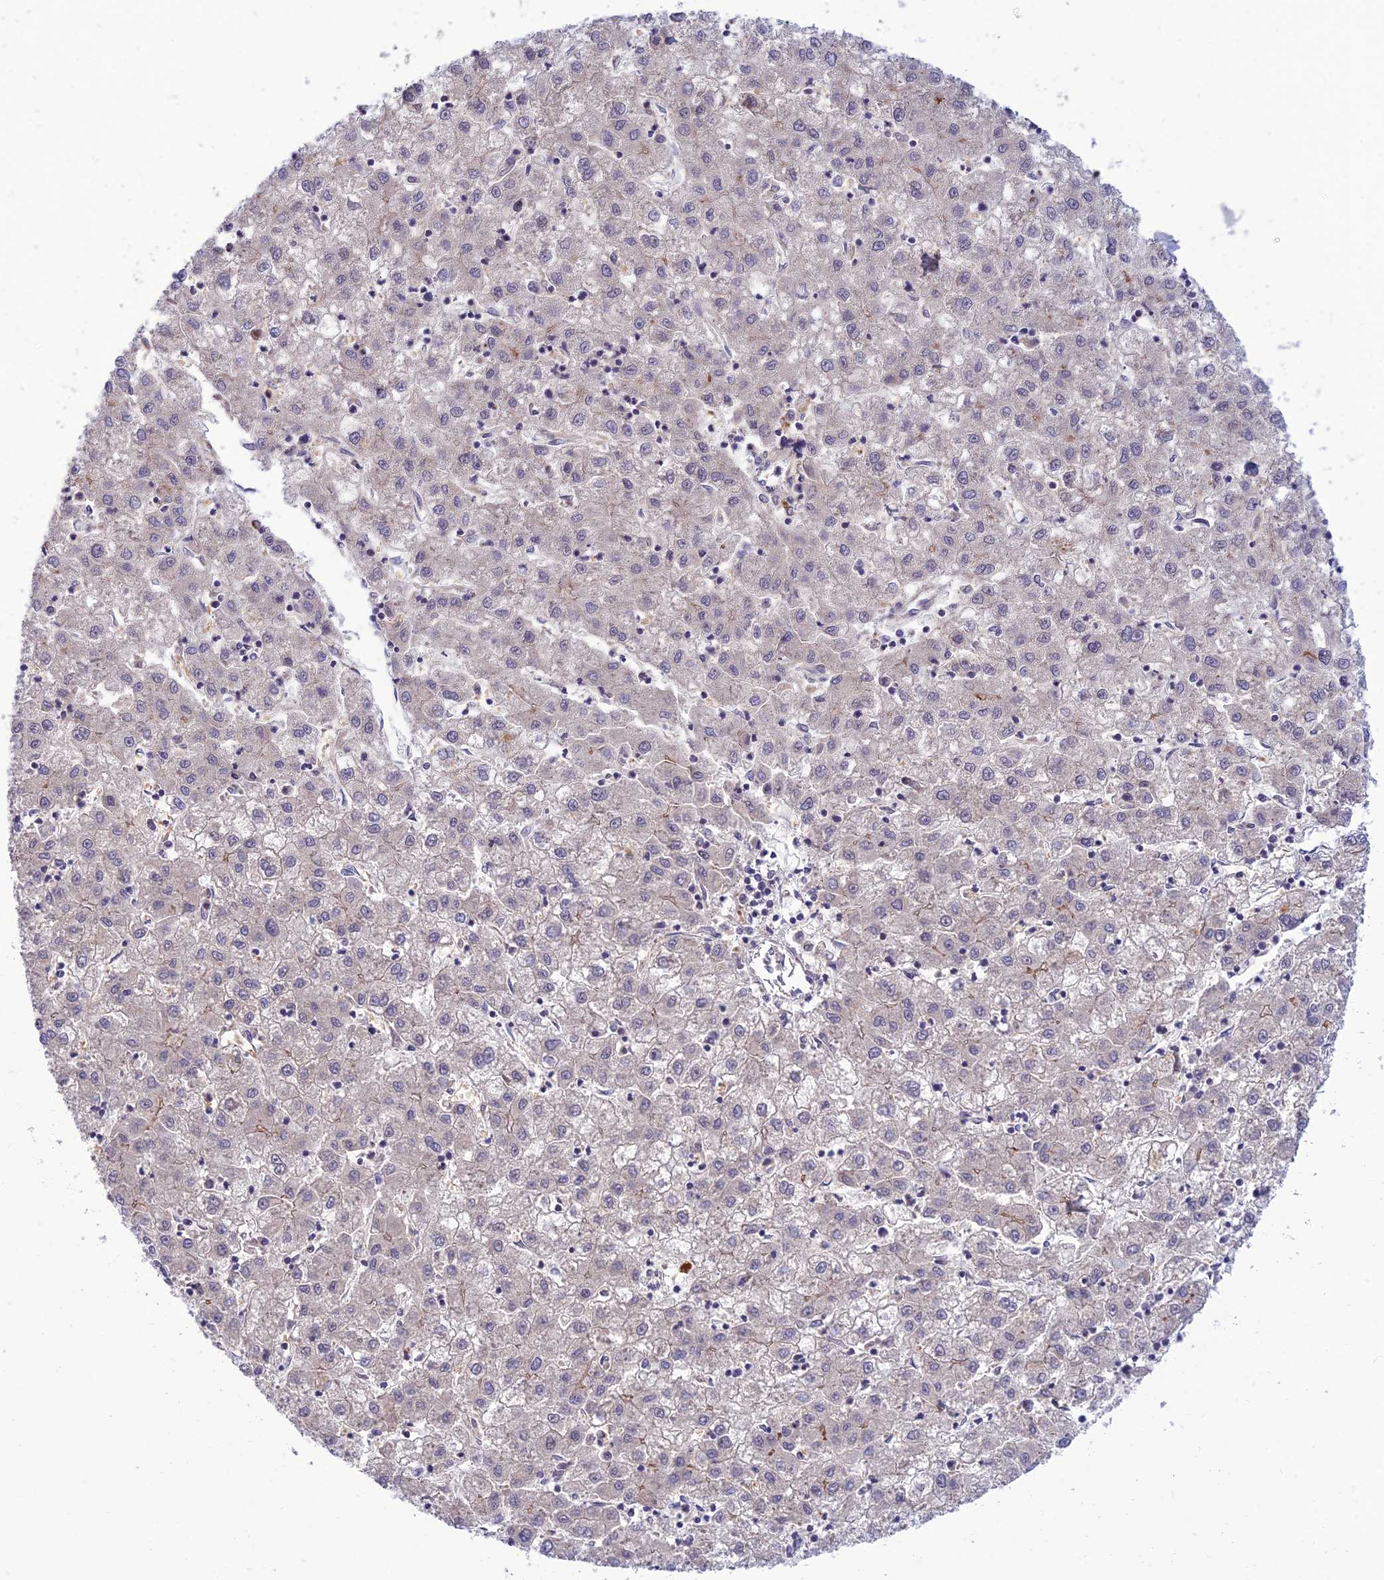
{"staining": {"intensity": "negative", "quantity": "none", "location": "none"}, "tissue": "liver cancer", "cell_type": "Tumor cells", "image_type": "cancer", "snomed": [{"axis": "morphology", "description": "Carcinoma, Hepatocellular, NOS"}, {"axis": "topography", "description": "Liver"}], "caption": "The image exhibits no staining of tumor cells in liver cancer.", "gene": "IRAK3", "patient": {"sex": "male", "age": 72}}